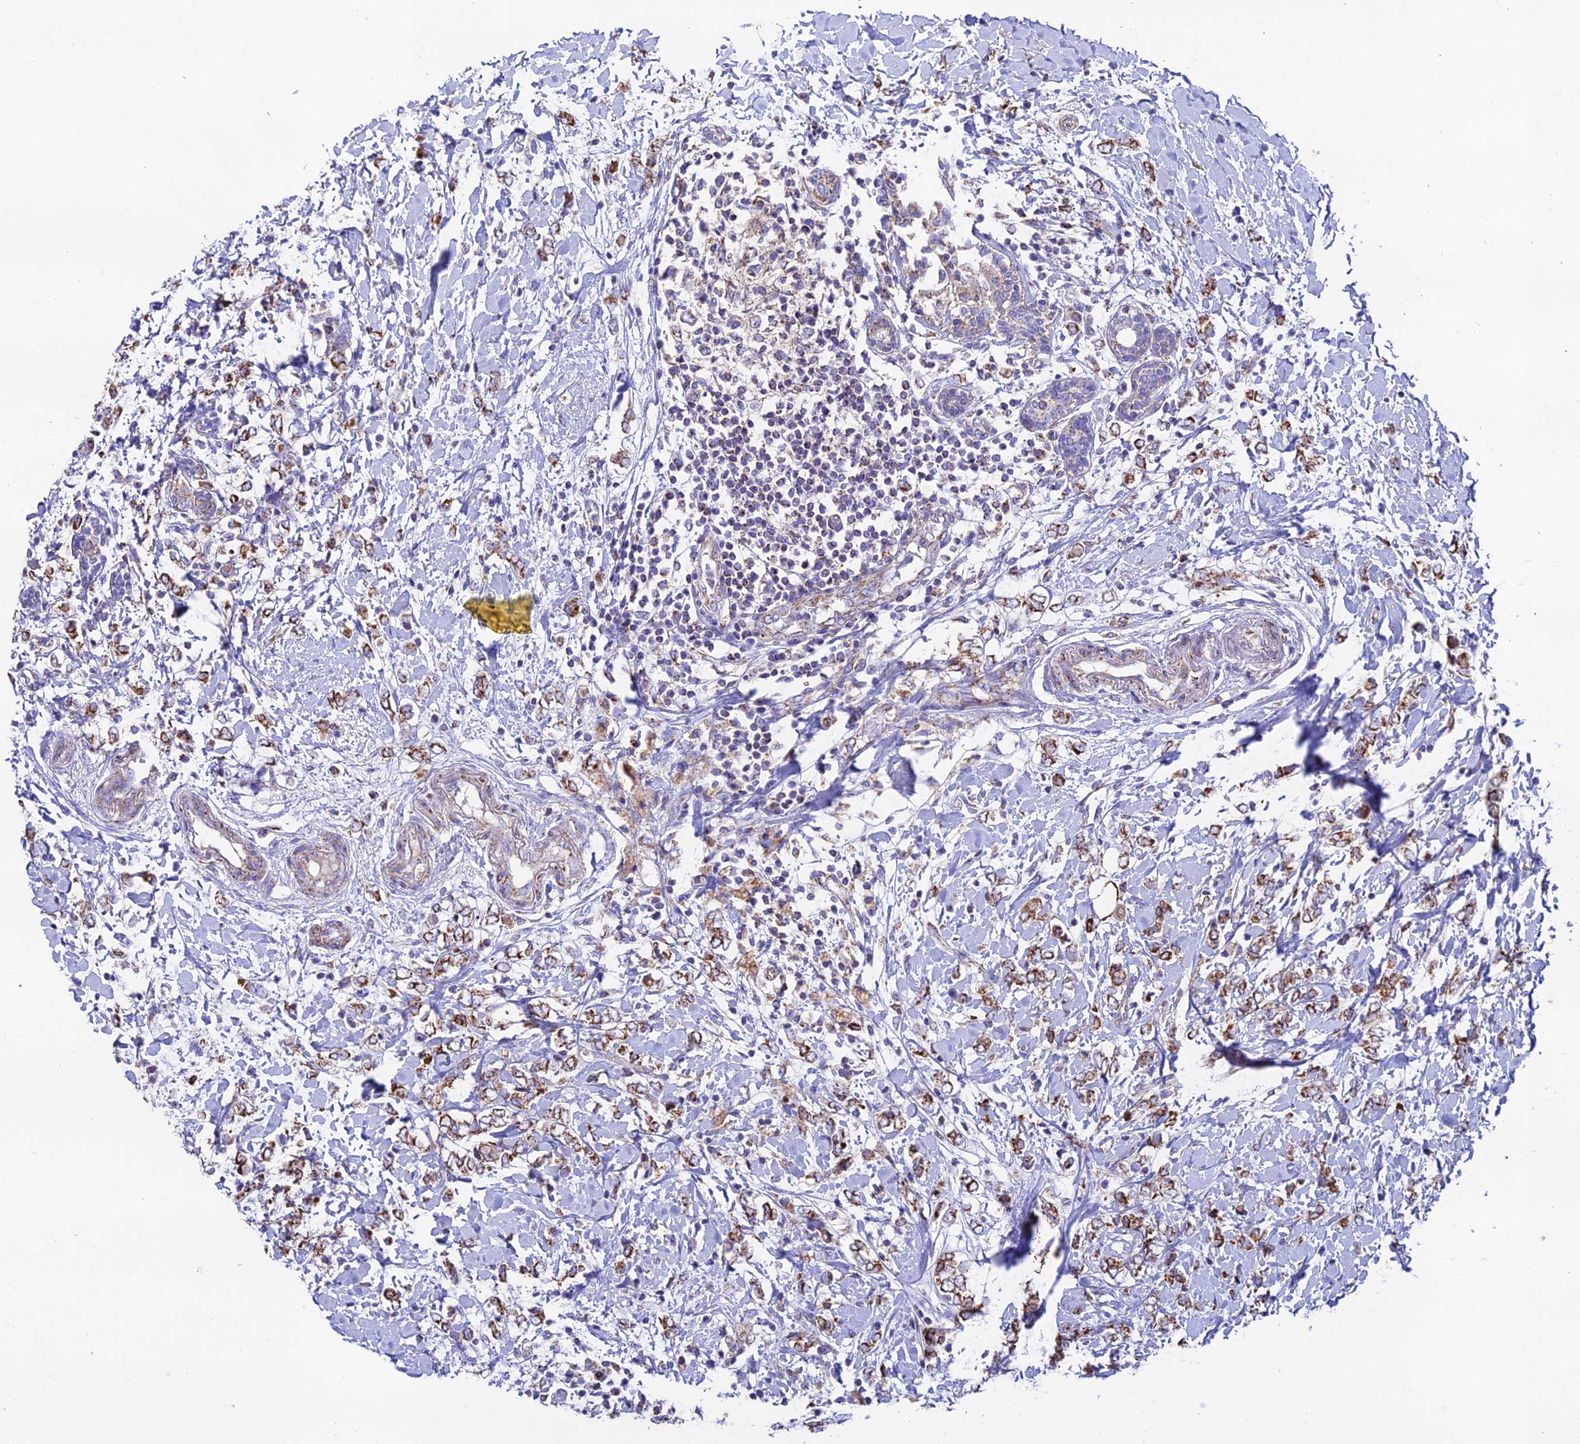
{"staining": {"intensity": "moderate", "quantity": ">75%", "location": "cytoplasmic/membranous"}, "tissue": "breast cancer", "cell_type": "Tumor cells", "image_type": "cancer", "snomed": [{"axis": "morphology", "description": "Normal tissue, NOS"}, {"axis": "morphology", "description": "Lobular carcinoma"}, {"axis": "topography", "description": "Breast"}], "caption": "Tumor cells demonstrate moderate cytoplasmic/membranous staining in approximately >75% of cells in breast cancer.", "gene": "HSDL2", "patient": {"sex": "female", "age": 47}}